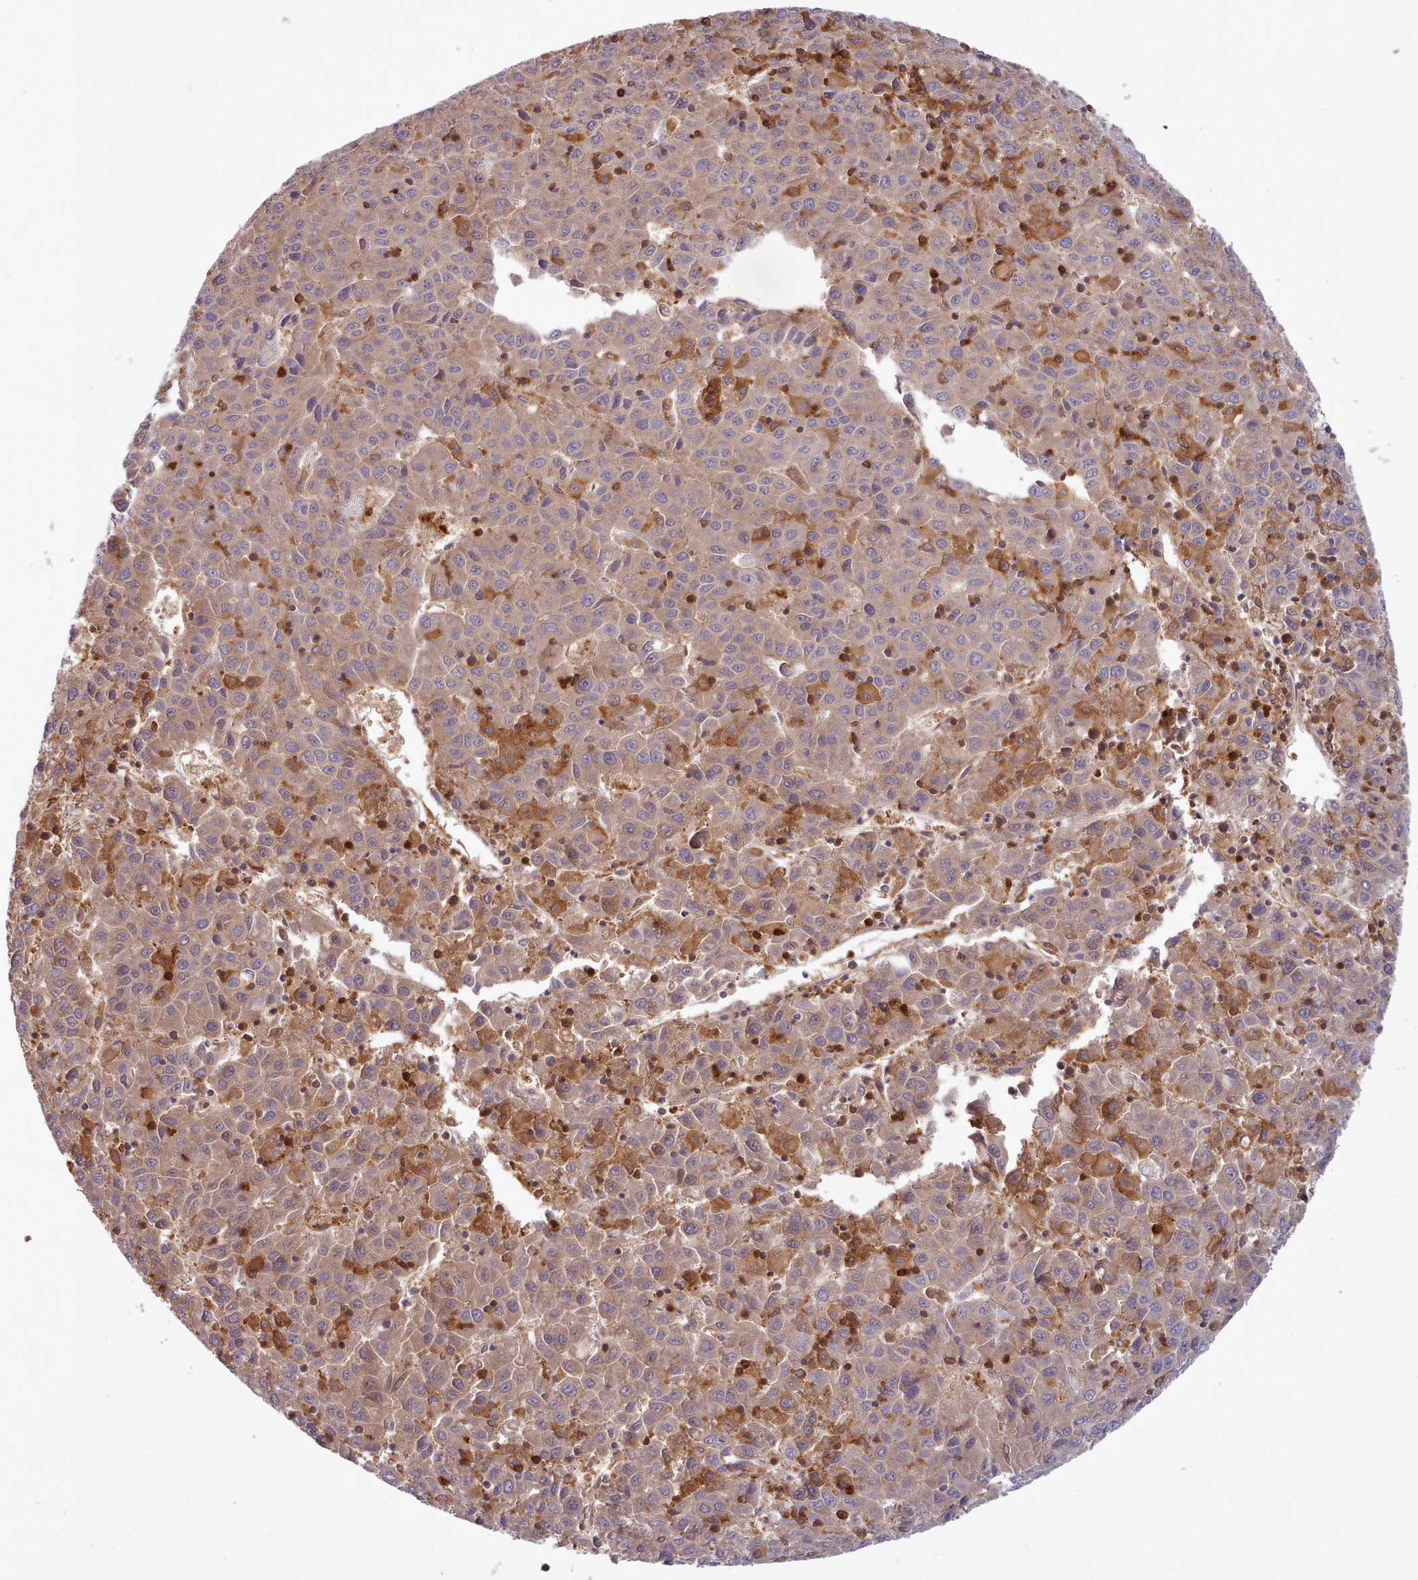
{"staining": {"intensity": "negative", "quantity": "none", "location": "none"}, "tissue": "liver cancer", "cell_type": "Tumor cells", "image_type": "cancer", "snomed": [{"axis": "morphology", "description": "Carcinoma, Hepatocellular, NOS"}, {"axis": "topography", "description": "Liver"}], "caption": "Tumor cells are negative for protein expression in human liver hepatocellular carcinoma.", "gene": "SLC4A9", "patient": {"sex": "female", "age": 53}}